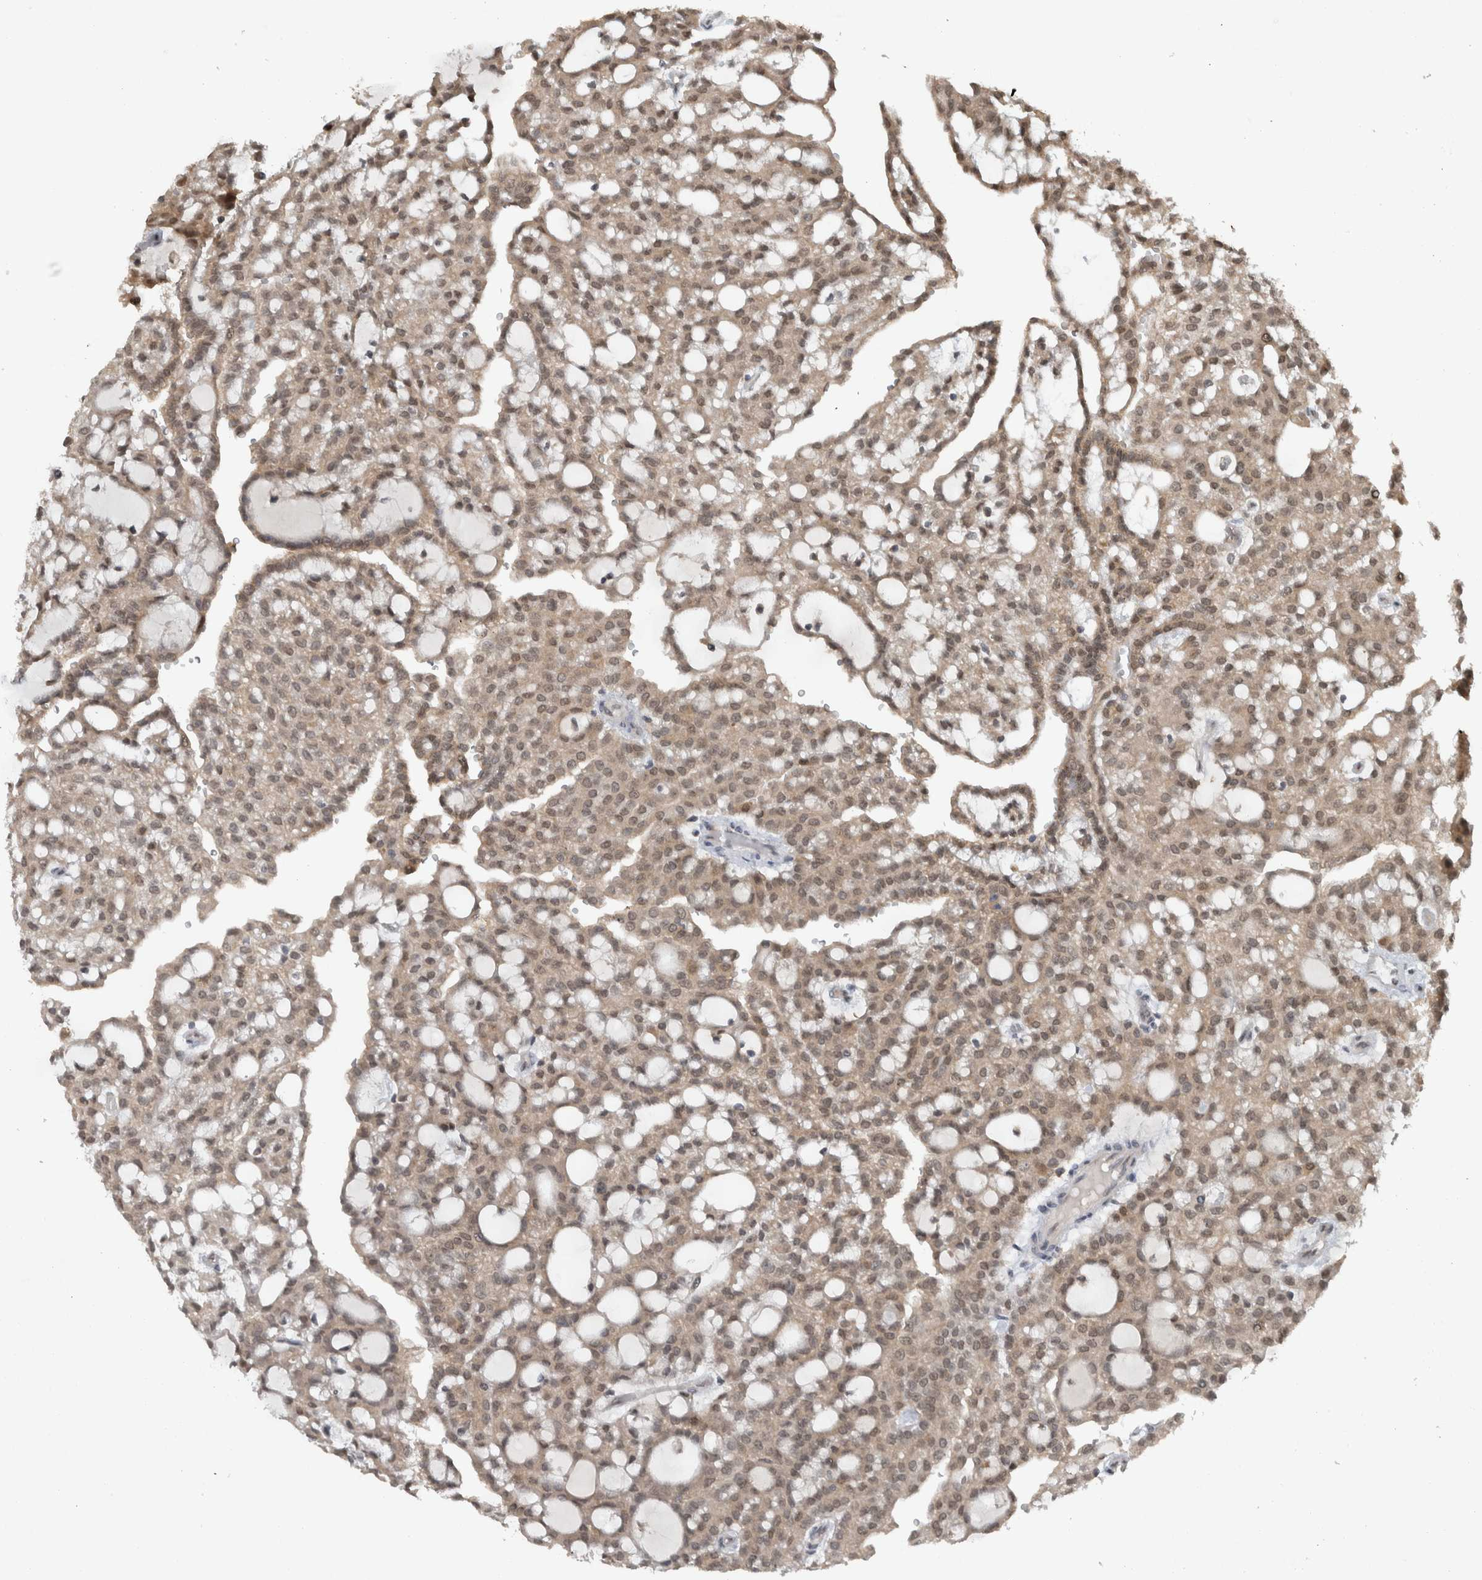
{"staining": {"intensity": "weak", "quantity": ">75%", "location": "cytoplasmic/membranous,nuclear"}, "tissue": "renal cancer", "cell_type": "Tumor cells", "image_type": "cancer", "snomed": [{"axis": "morphology", "description": "Adenocarcinoma, NOS"}, {"axis": "topography", "description": "Kidney"}], "caption": "DAB (3,3'-diaminobenzidine) immunohistochemical staining of renal adenocarcinoma reveals weak cytoplasmic/membranous and nuclear protein positivity in about >75% of tumor cells. The staining was performed using DAB (3,3'-diaminobenzidine) to visualize the protein expression in brown, while the nuclei were stained in blue with hematoxylin (Magnification: 20x).", "gene": "SPAG7", "patient": {"sex": "male", "age": 63}}